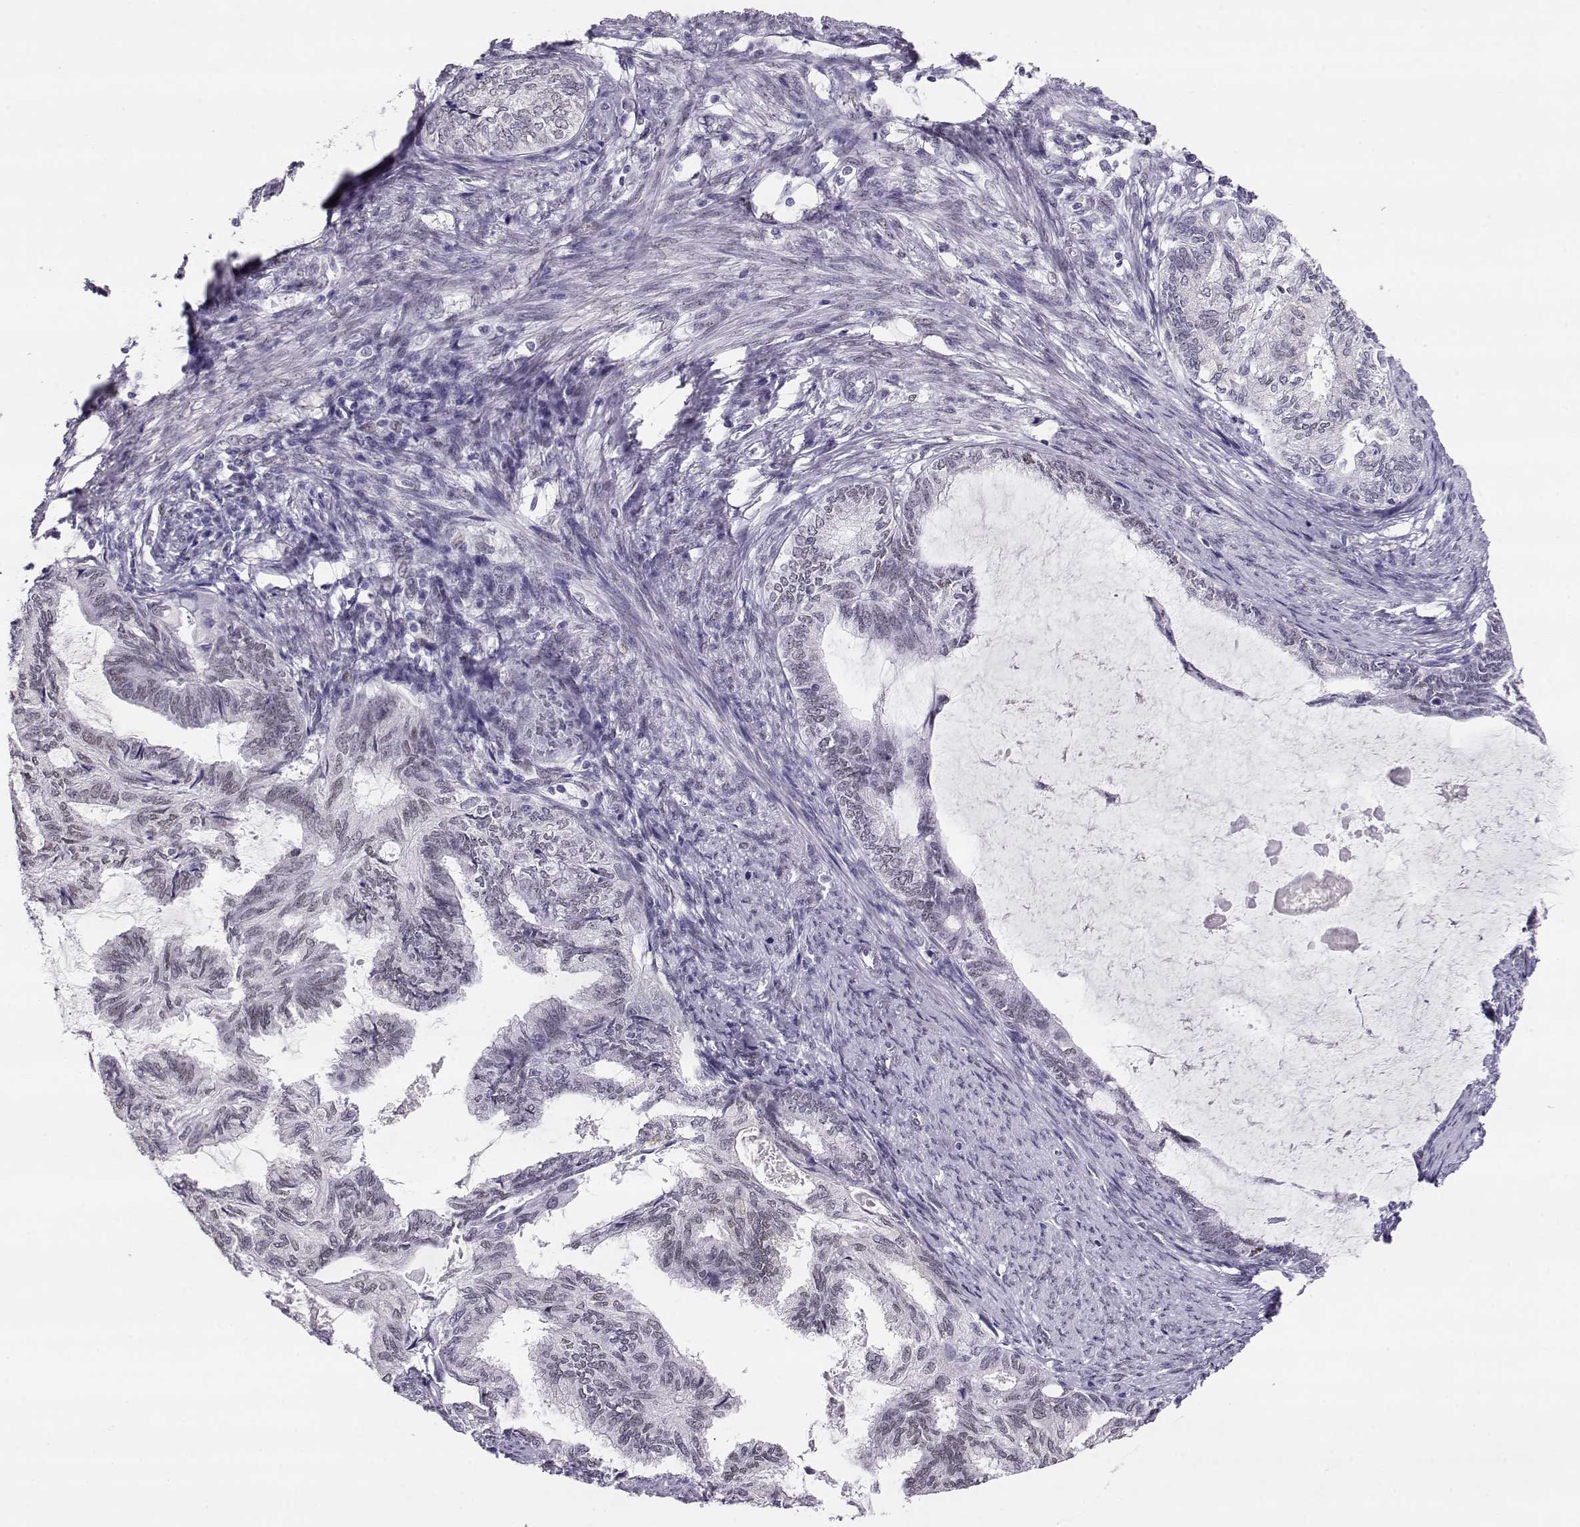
{"staining": {"intensity": "negative", "quantity": "none", "location": "none"}, "tissue": "endometrial cancer", "cell_type": "Tumor cells", "image_type": "cancer", "snomed": [{"axis": "morphology", "description": "Adenocarcinoma, NOS"}, {"axis": "topography", "description": "Endometrium"}], "caption": "High magnification brightfield microscopy of endometrial cancer stained with DAB (brown) and counterstained with hematoxylin (blue): tumor cells show no significant expression.", "gene": "POLI", "patient": {"sex": "female", "age": 86}}